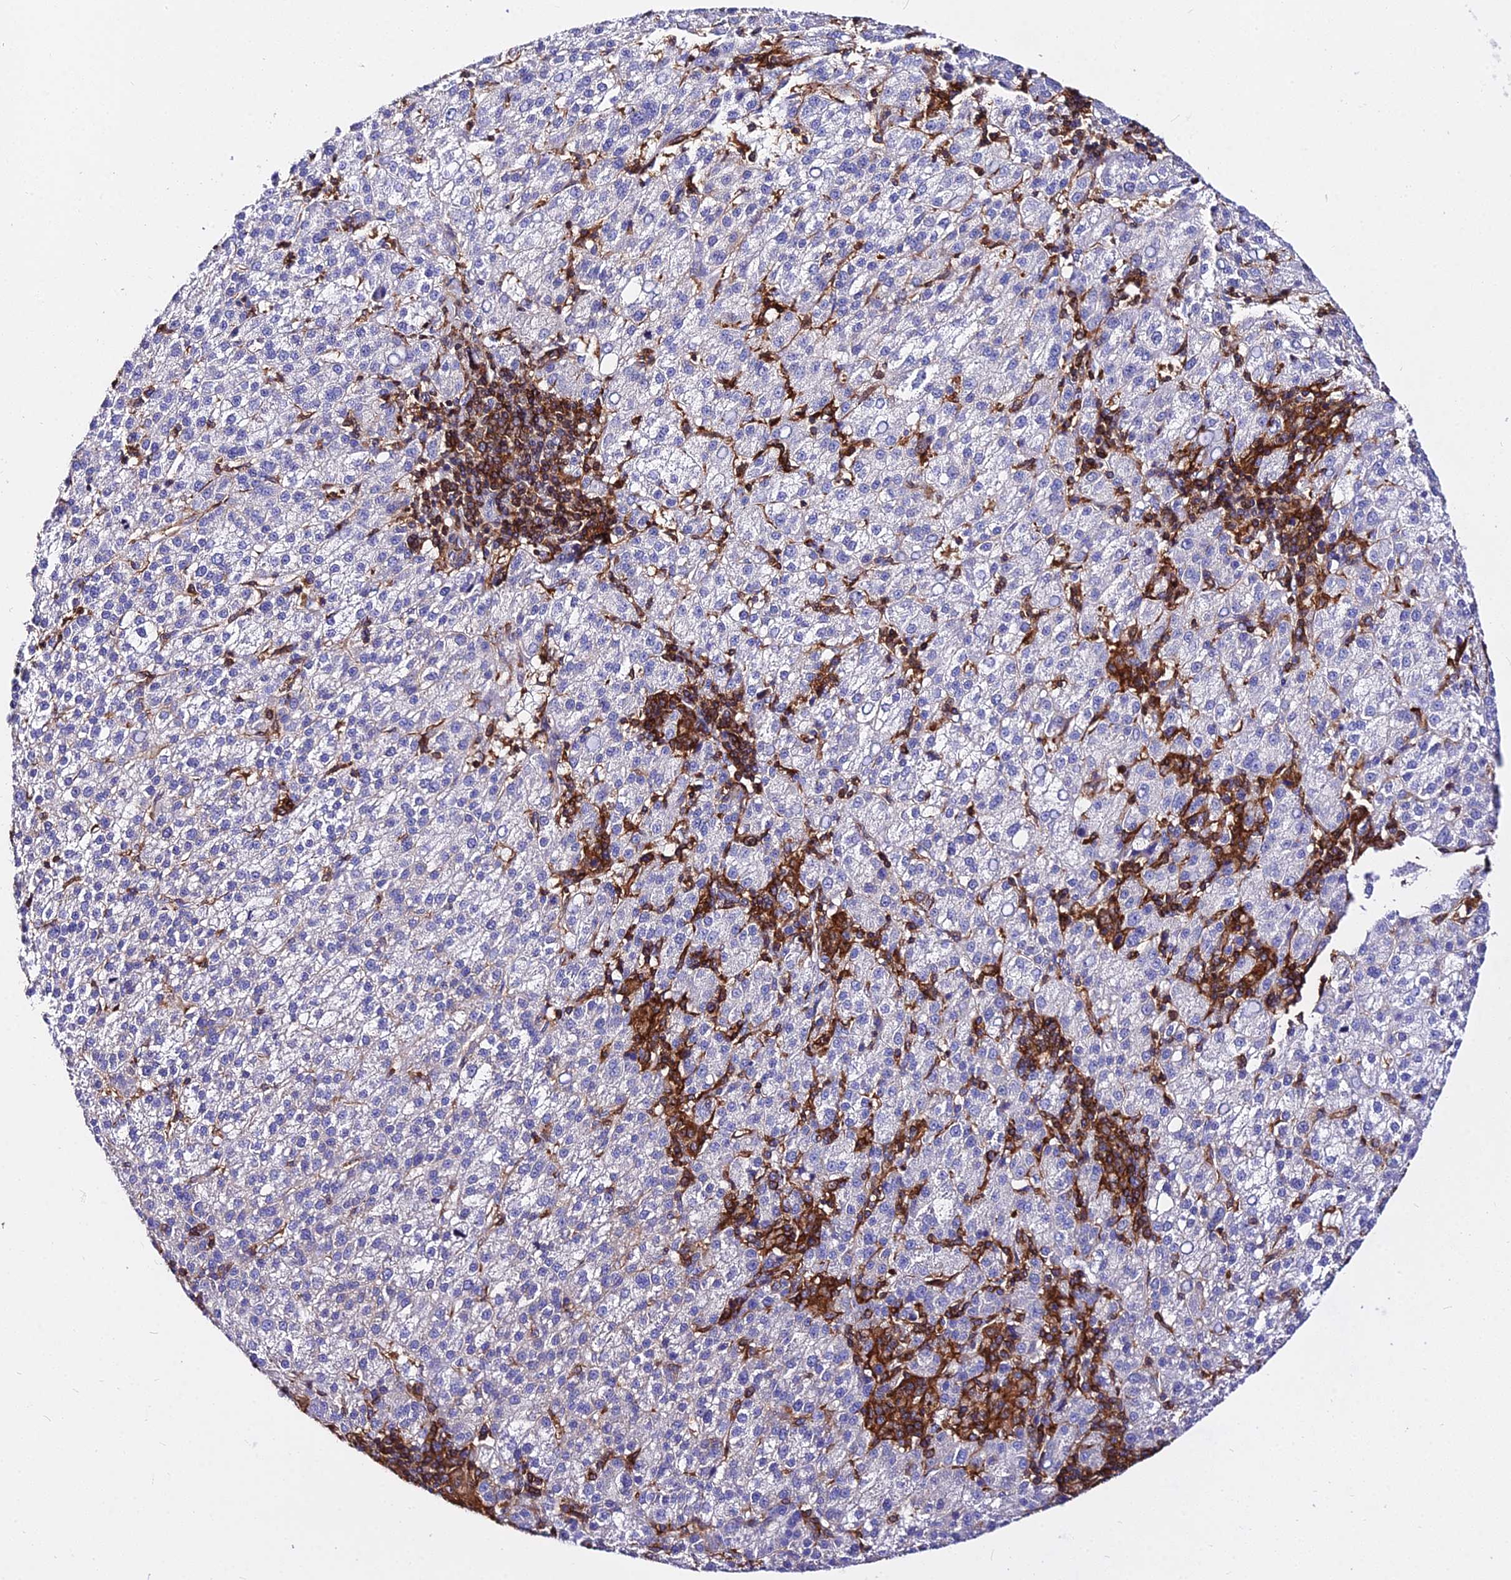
{"staining": {"intensity": "negative", "quantity": "none", "location": "none"}, "tissue": "liver cancer", "cell_type": "Tumor cells", "image_type": "cancer", "snomed": [{"axis": "morphology", "description": "Carcinoma, Hepatocellular, NOS"}, {"axis": "topography", "description": "Liver"}], "caption": "The image displays no significant staining in tumor cells of hepatocellular carcinoma (liver).", "gene": "CSRP1", "patient": {"sex": "female", "age": 58}}